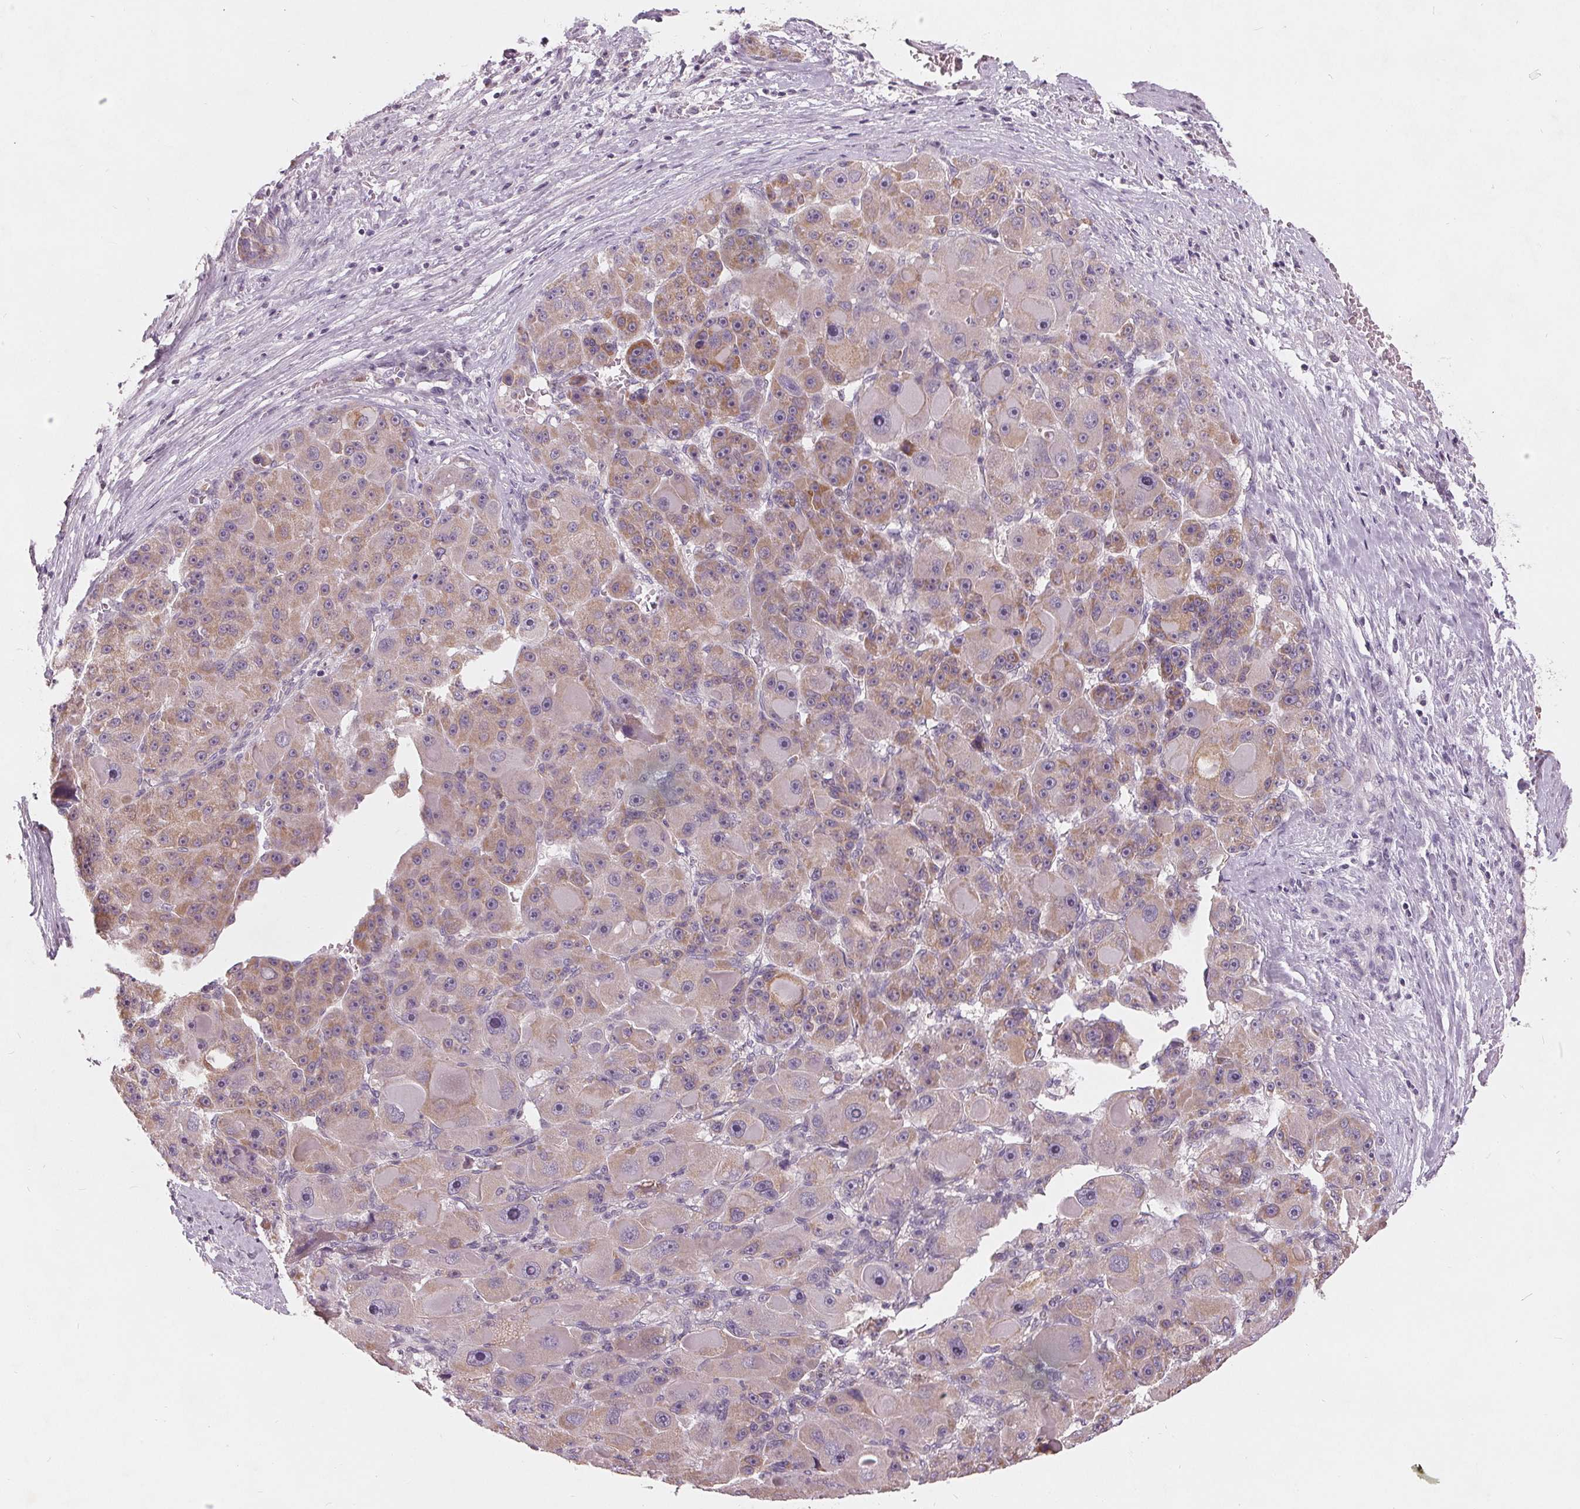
{"staining": {"intensity": "weak", "quantity": "25%-75%", "location": "cytoplasmic/membranous"}, "tissue": "liver cancer", "cell_type": "Tumor cells", "image_type": "cancer", "snomed": [{"axis": "morphology", "description": "Carcinoma, Hepatocellular, NOS"}, {"axis": "topography", "description": "Liver"}], "caption": "A brown stain shows weak cytoplasmic/membranous positivity of a protein in human liver cancer (hepatocellular carcinoma) tumor cells.", "gene": "TRIM60", "patient": {"sex": "male", "age": 76}}